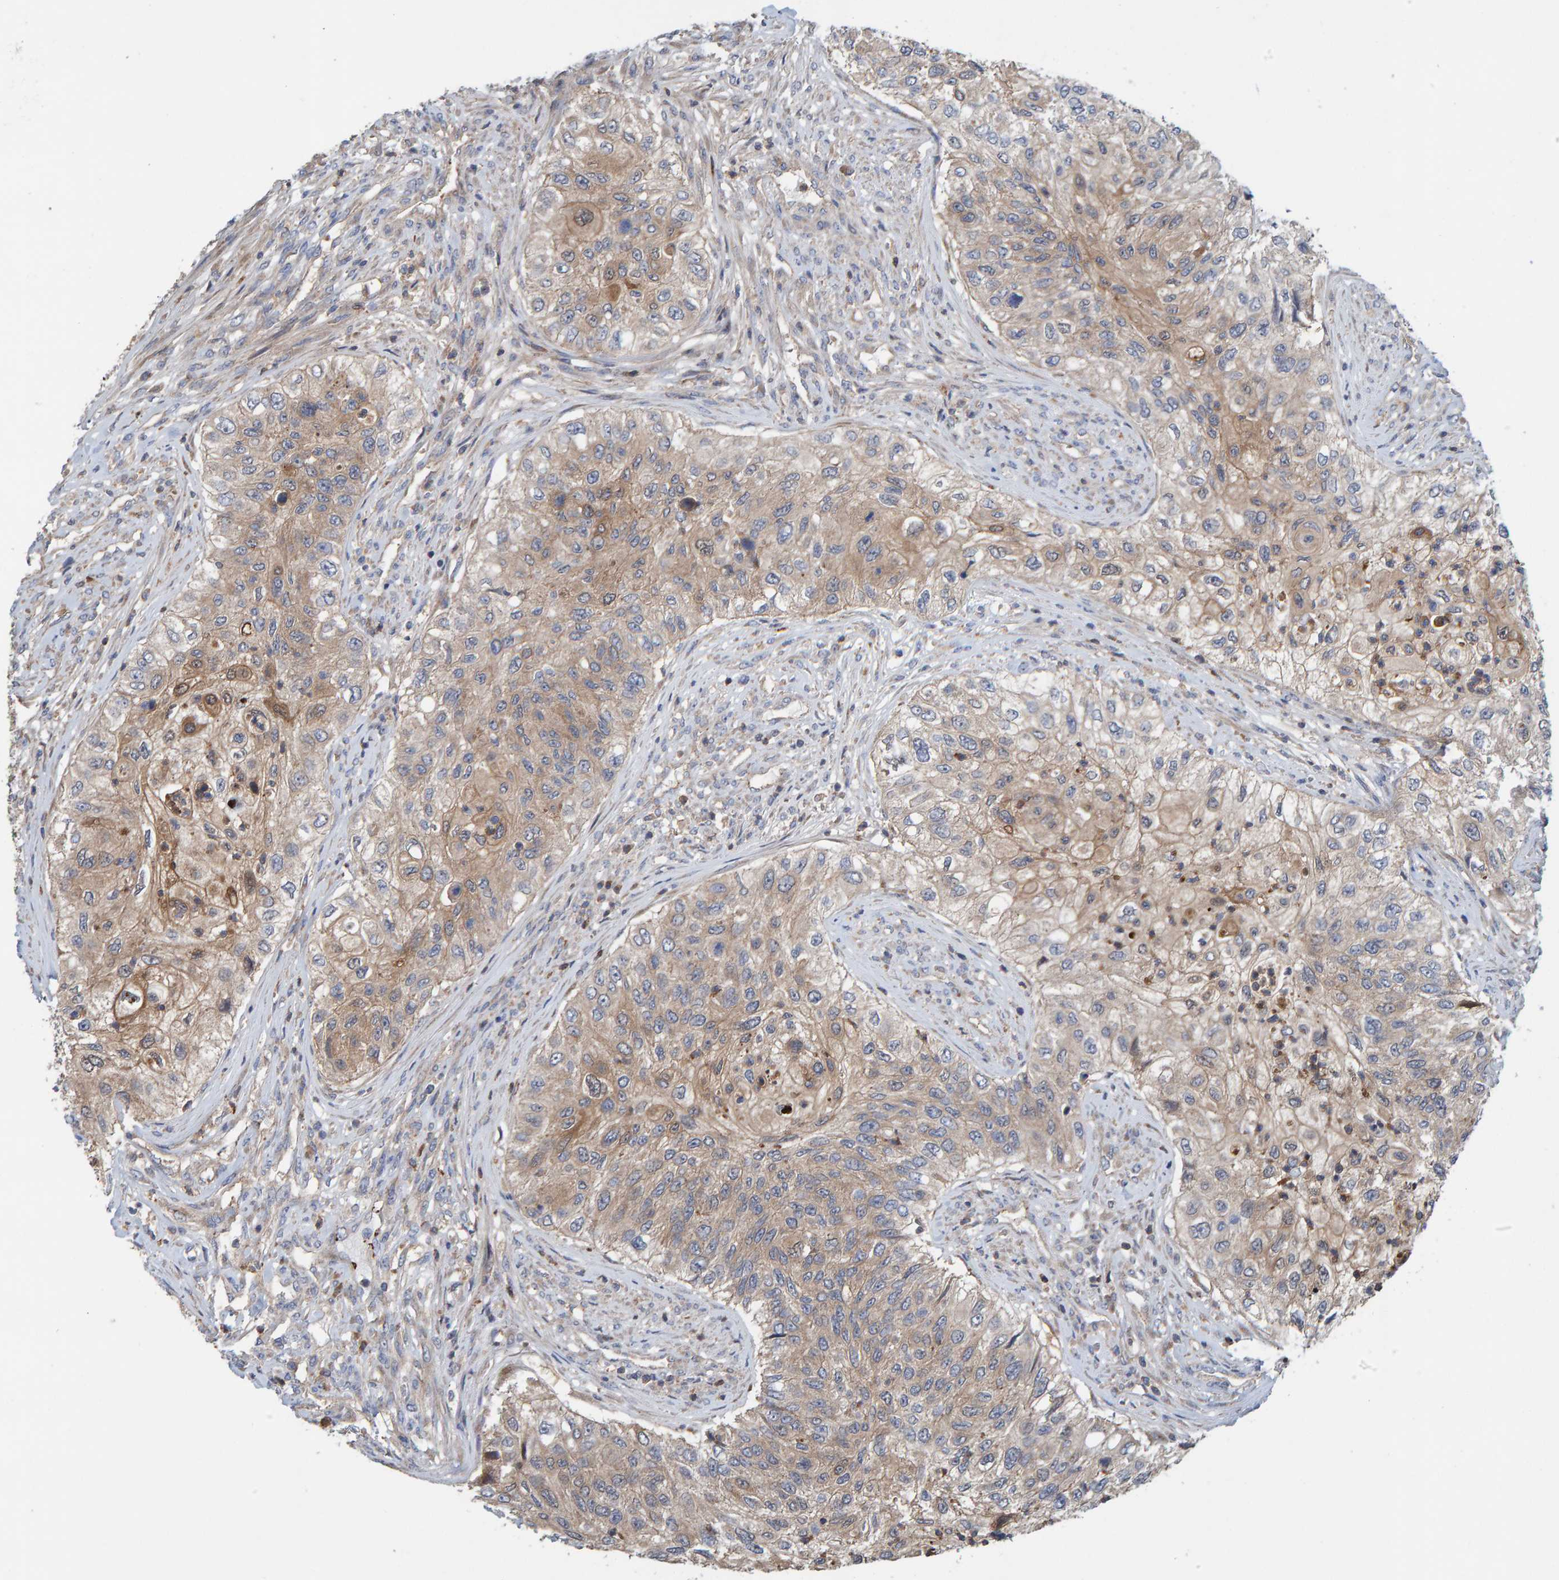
{"staining": {"intensity": "weak", "quantity": "25%-75%", "location": "cytoplasmic/membranous"}, "tissue": "urothelial cancer", "cell_type": "Tumor cells", "image_type": "cancer", "snomed": [{"axis": "morphology", "description": "Urothelial carcinoma, High grade"}, {"axis": "topography", "description": "Urinary bladder"}], "caption": "The micrograph demonstrates a brown stain indicating the presence of a protein in the cytoplasmic/membranous of tumor cells in urothelial carcinoma (high-grade).", "gene": "KIAA0753", "patient": {"sex": "female", "age": 60}}